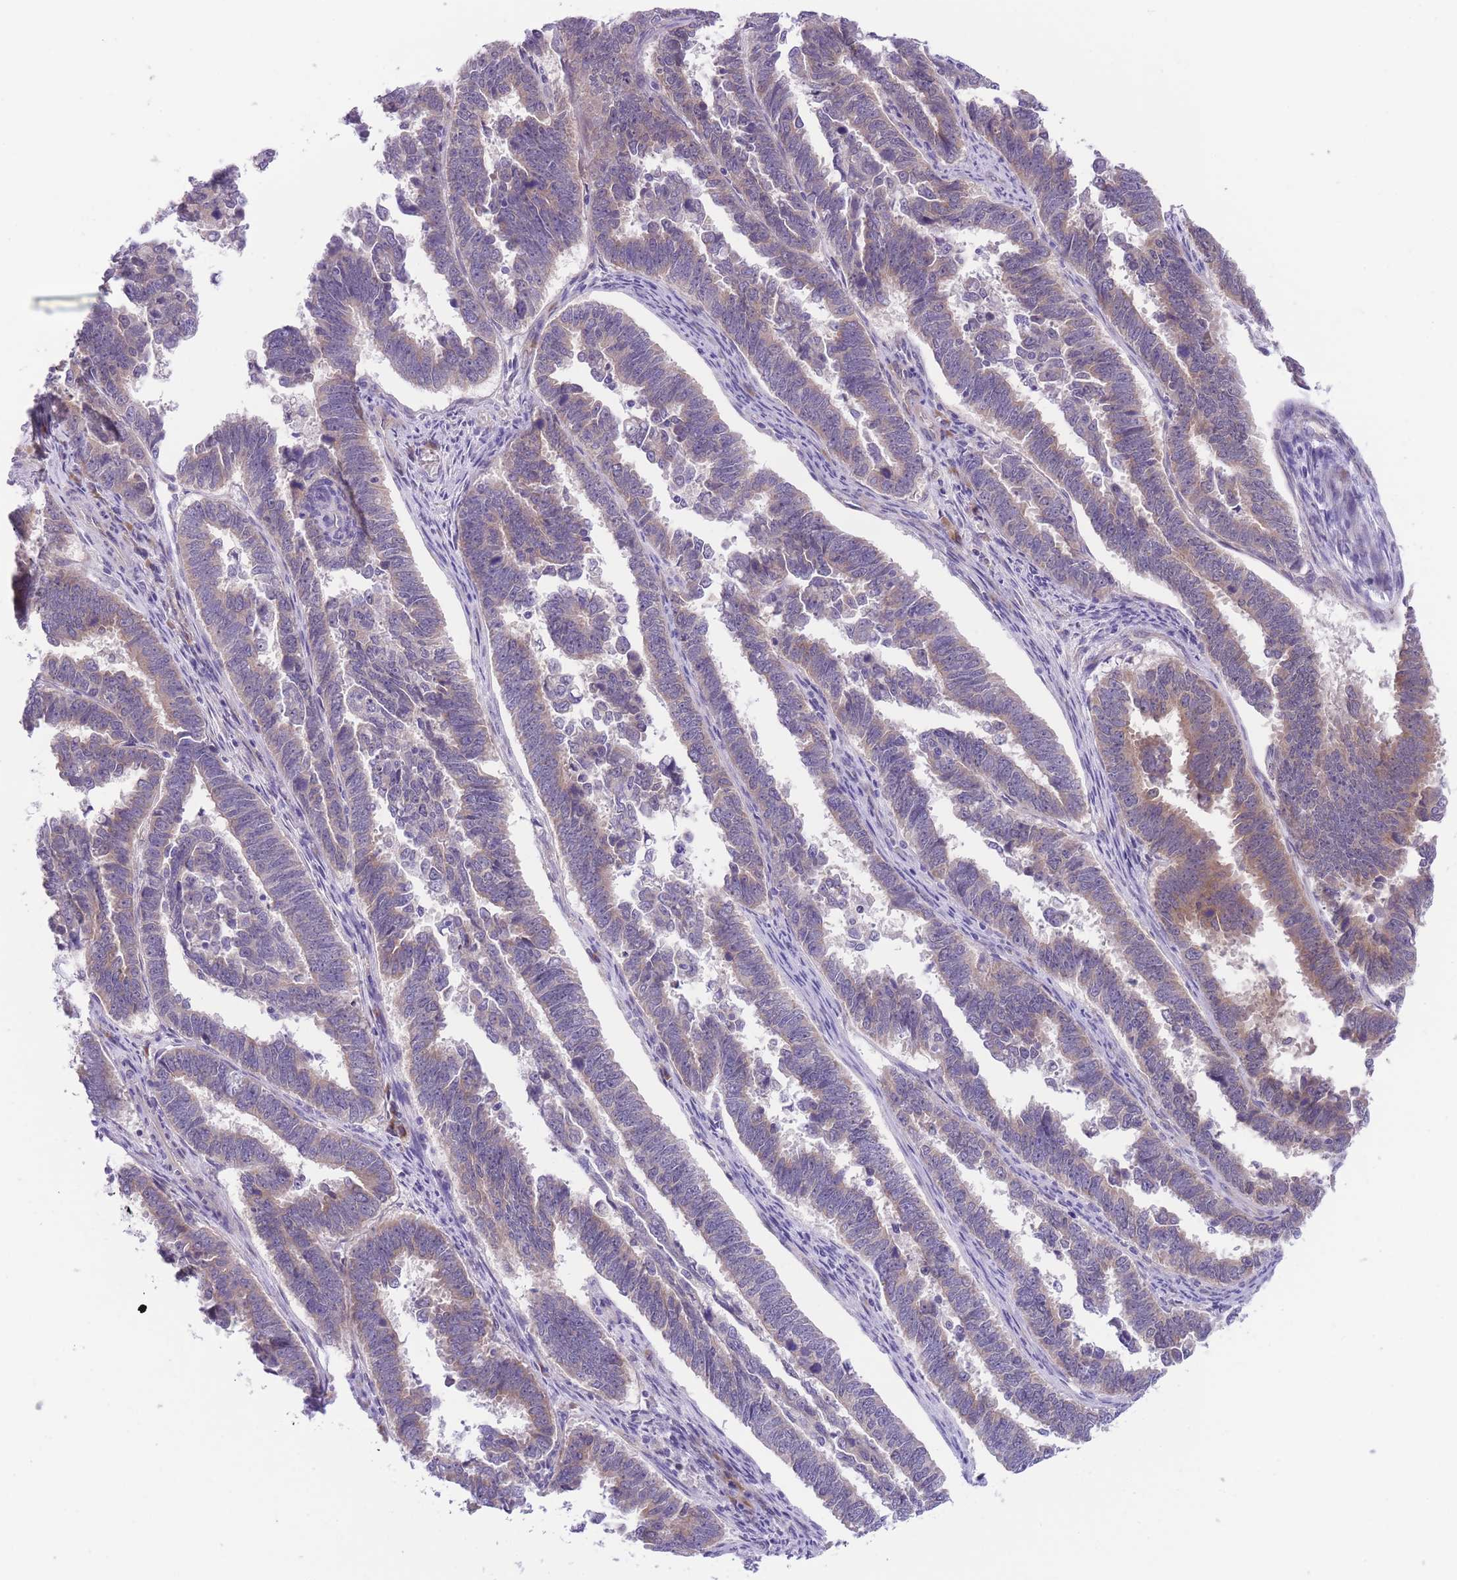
{"staining": {"intensity": "moderate", "quantity": "<25%", "location": "cytoplasmic/membranous"}, "tissue": "endometrial cancer", "cell_type": "Tumor cells", "image_type": "cancer", "snomed": [{"axis": "morphology", "description": "Adenocarcinoma, NOS"}, {"axis": "topography", "description": "Endometrium"}], "caption": "Moderate cytoplasmic/membranous staining is present in approximately <25% of tumor cells in endometrial adenocarcinoma. (DAB IHC, brown staining for protein, blue staining for nuclei).", "gene": "WWOX", "patient": {"sex": "female", "age": 75}}